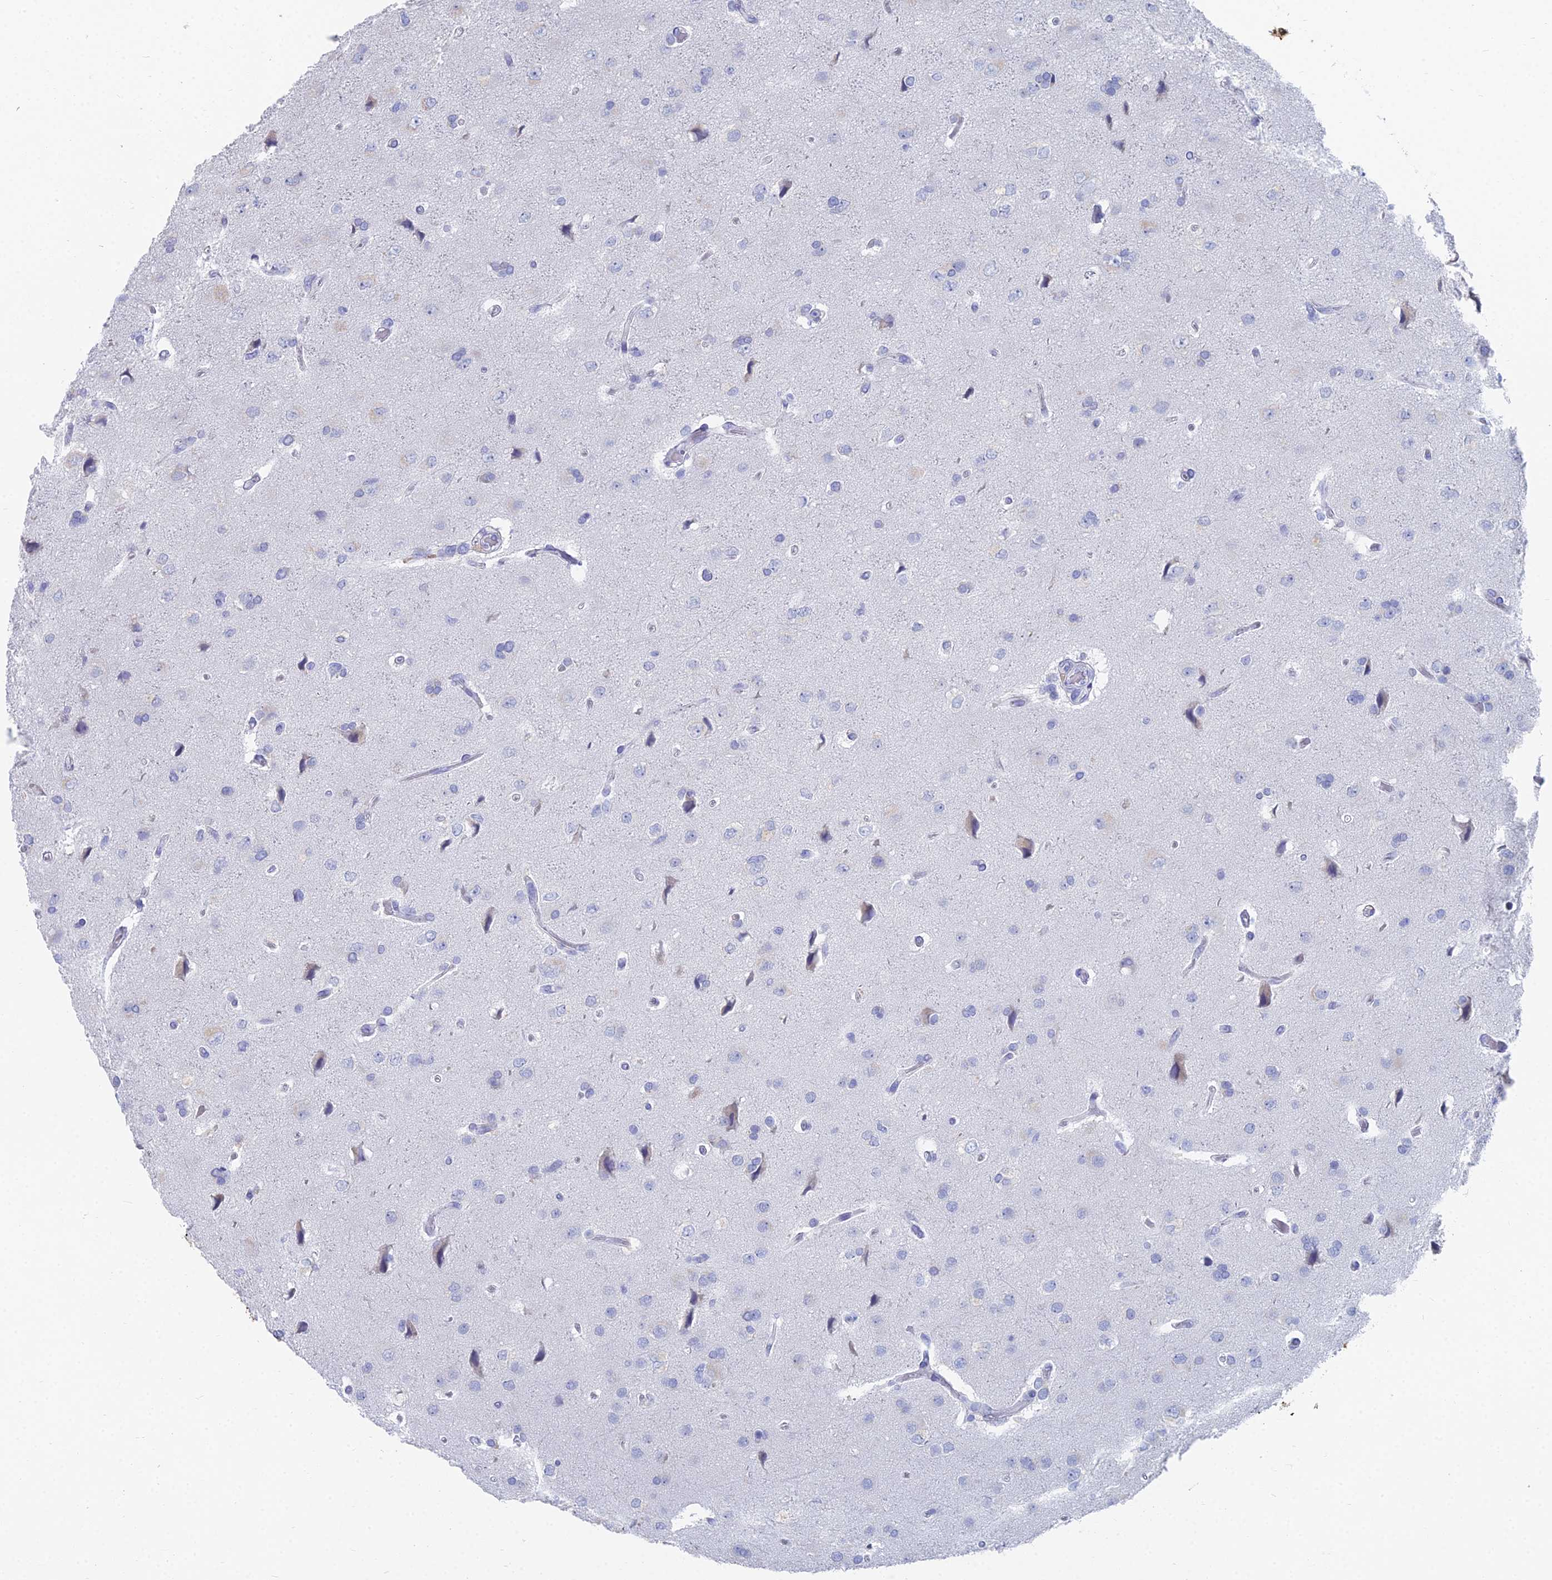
{"staining": {"intensity": "negative", "quantity": "none", "location": "none"}, "tissue": "glioma", "cell_type": "Tumor cells", "image_type": "cancer", "snomed": [{"axis": "morphology", "description": "Glioma, malignant, High grade"}, {"axis": "topography", "description": "Brain"}], "caption": "Malignant glioma (high-grade) stained for a protein using immunohistochemistry reveals no staining tumor cells.", "gene": "TNNT3", "patient": {"sex": "male", "age": 77}}